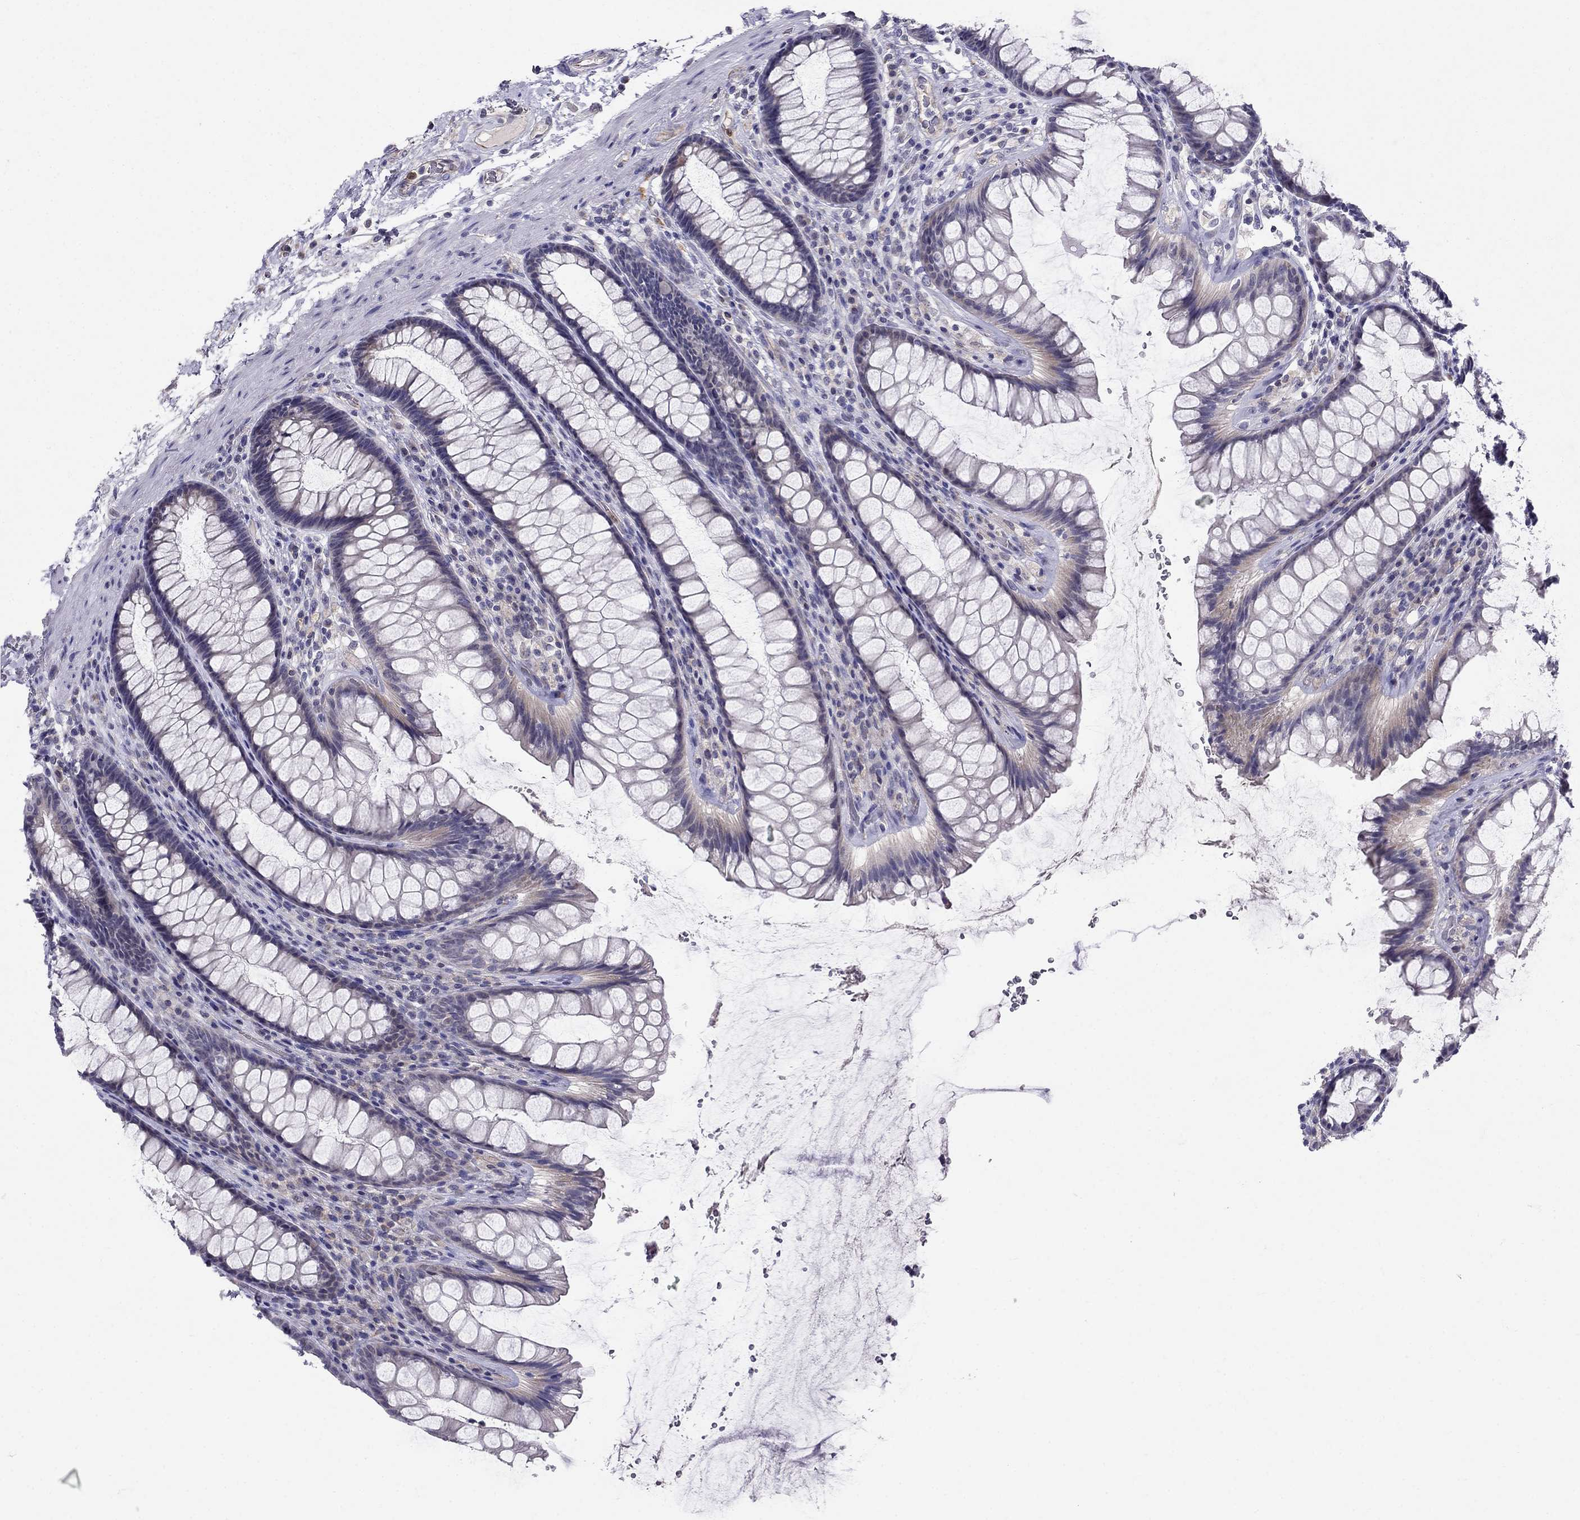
{"staining": {"intensity": "negative", "quantity": "none", "location": "none"}, "tissue": "rectum", "cell_type": "Glandular cells", "image_type": "normal", "snomed": [{"axis": "morphology", "description": "Normal tissue, NOS"}, {"axis": "topography", "description": "Rectum"}], "caption": "A high-resolution histopathology image shows immunohistochemistry staining of normal rectum, which exhibits no significant positivity in glandular cells.", "gene": "SPINT4", "patient": {"sex": "male", "age": 72}}